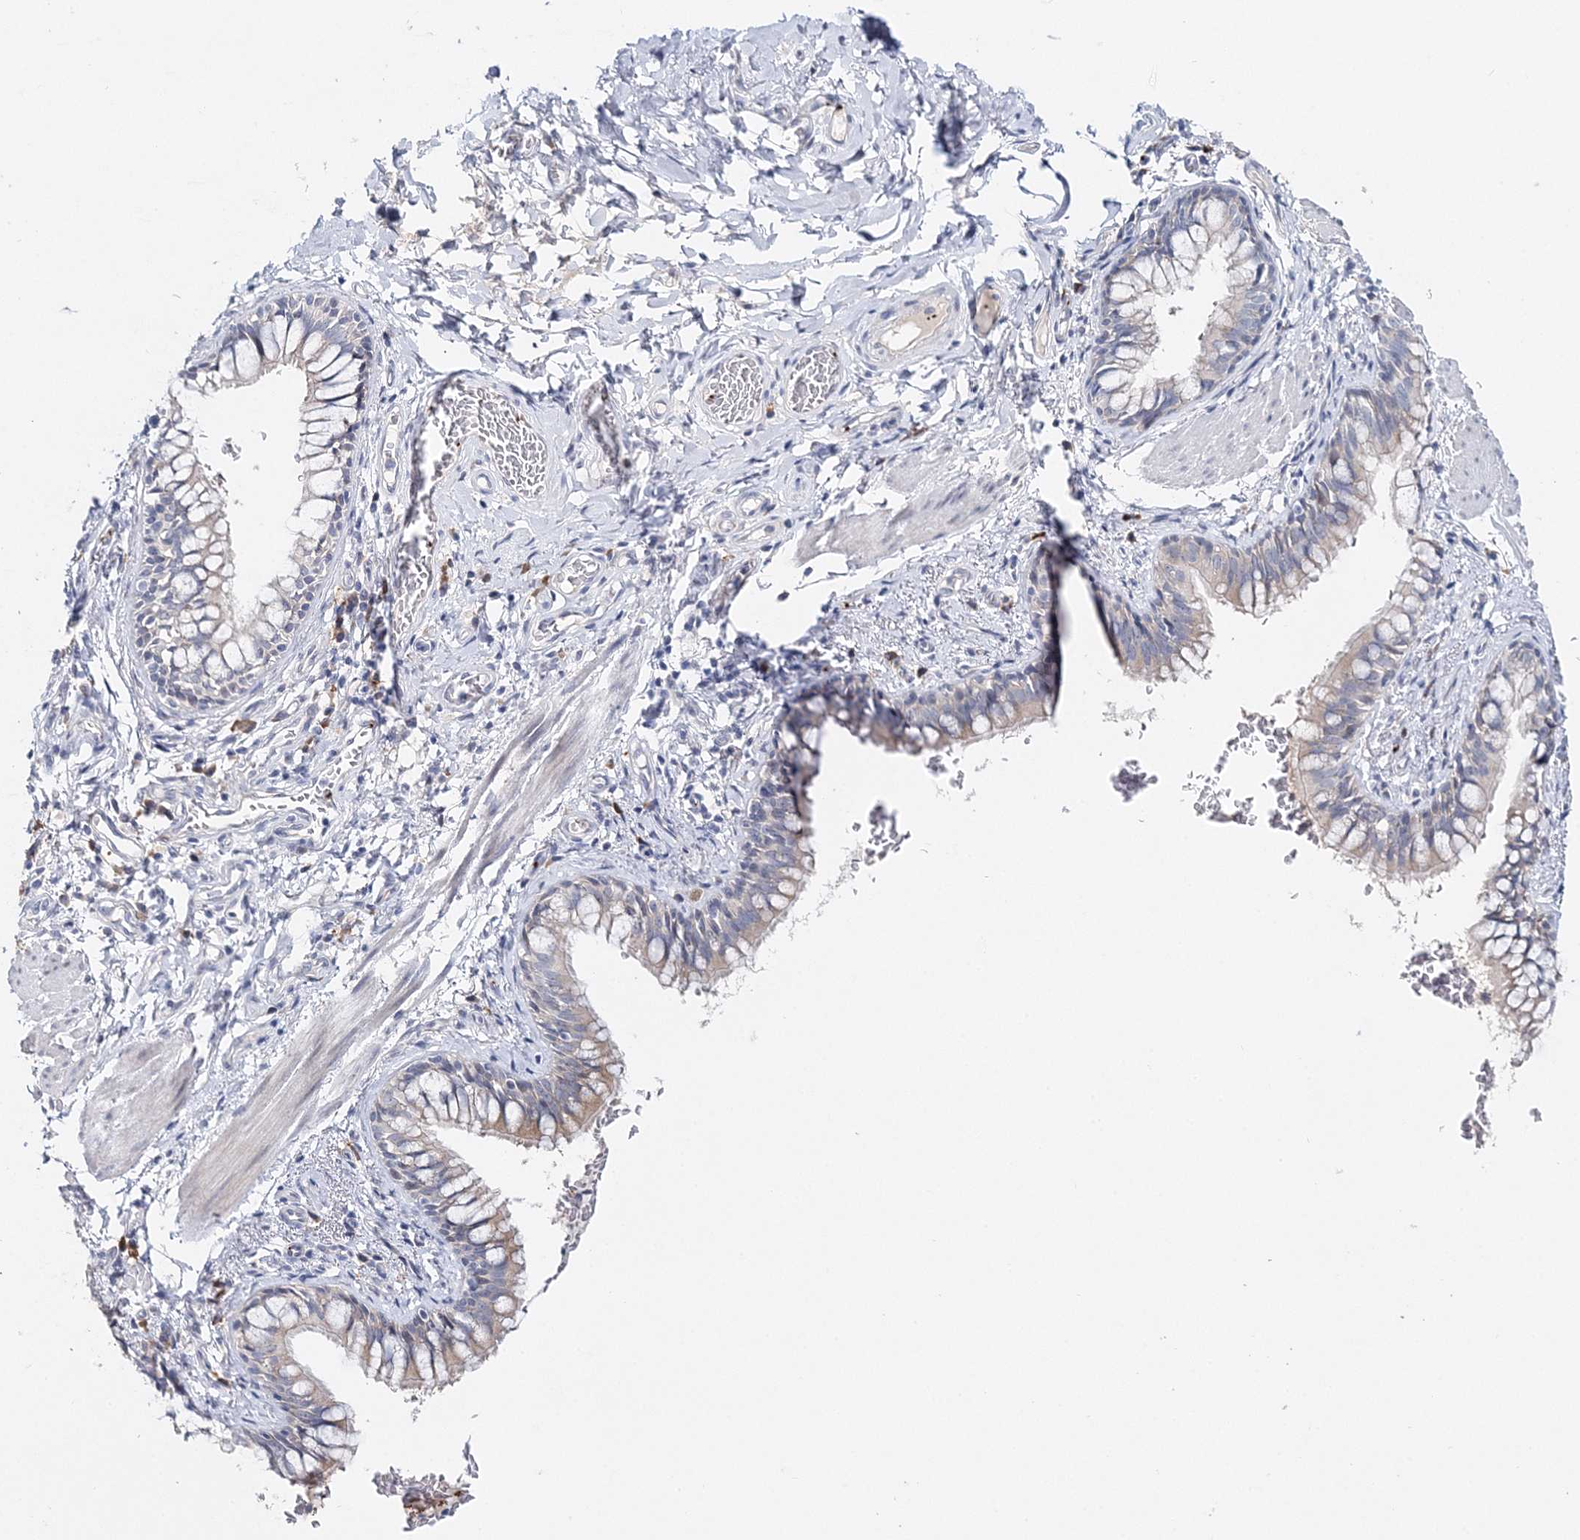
{"staining": {"intensity": "weak", "quantity": "<25%", "location": "cytoplasmic/membranous"}, "tissue": "bronchus", "cell_type": "Respiratory epithelial cells", "image_type": "normal", "snomed": [{"axis": "morphology", "description": "Normal tissue, NOS"}, {"axis": "topography", "description": "Cartilage tissue"}, {"axis": "topography", "description": "Bronchus"}], "caption": "A histopathology image of bronchus stained for a protein exhibits no brown staining in respiratory epithelial cells. Nuclei are stained in blue.", "gene": "MYOZ2", "patient": {"sex": "female", "age": 36}}